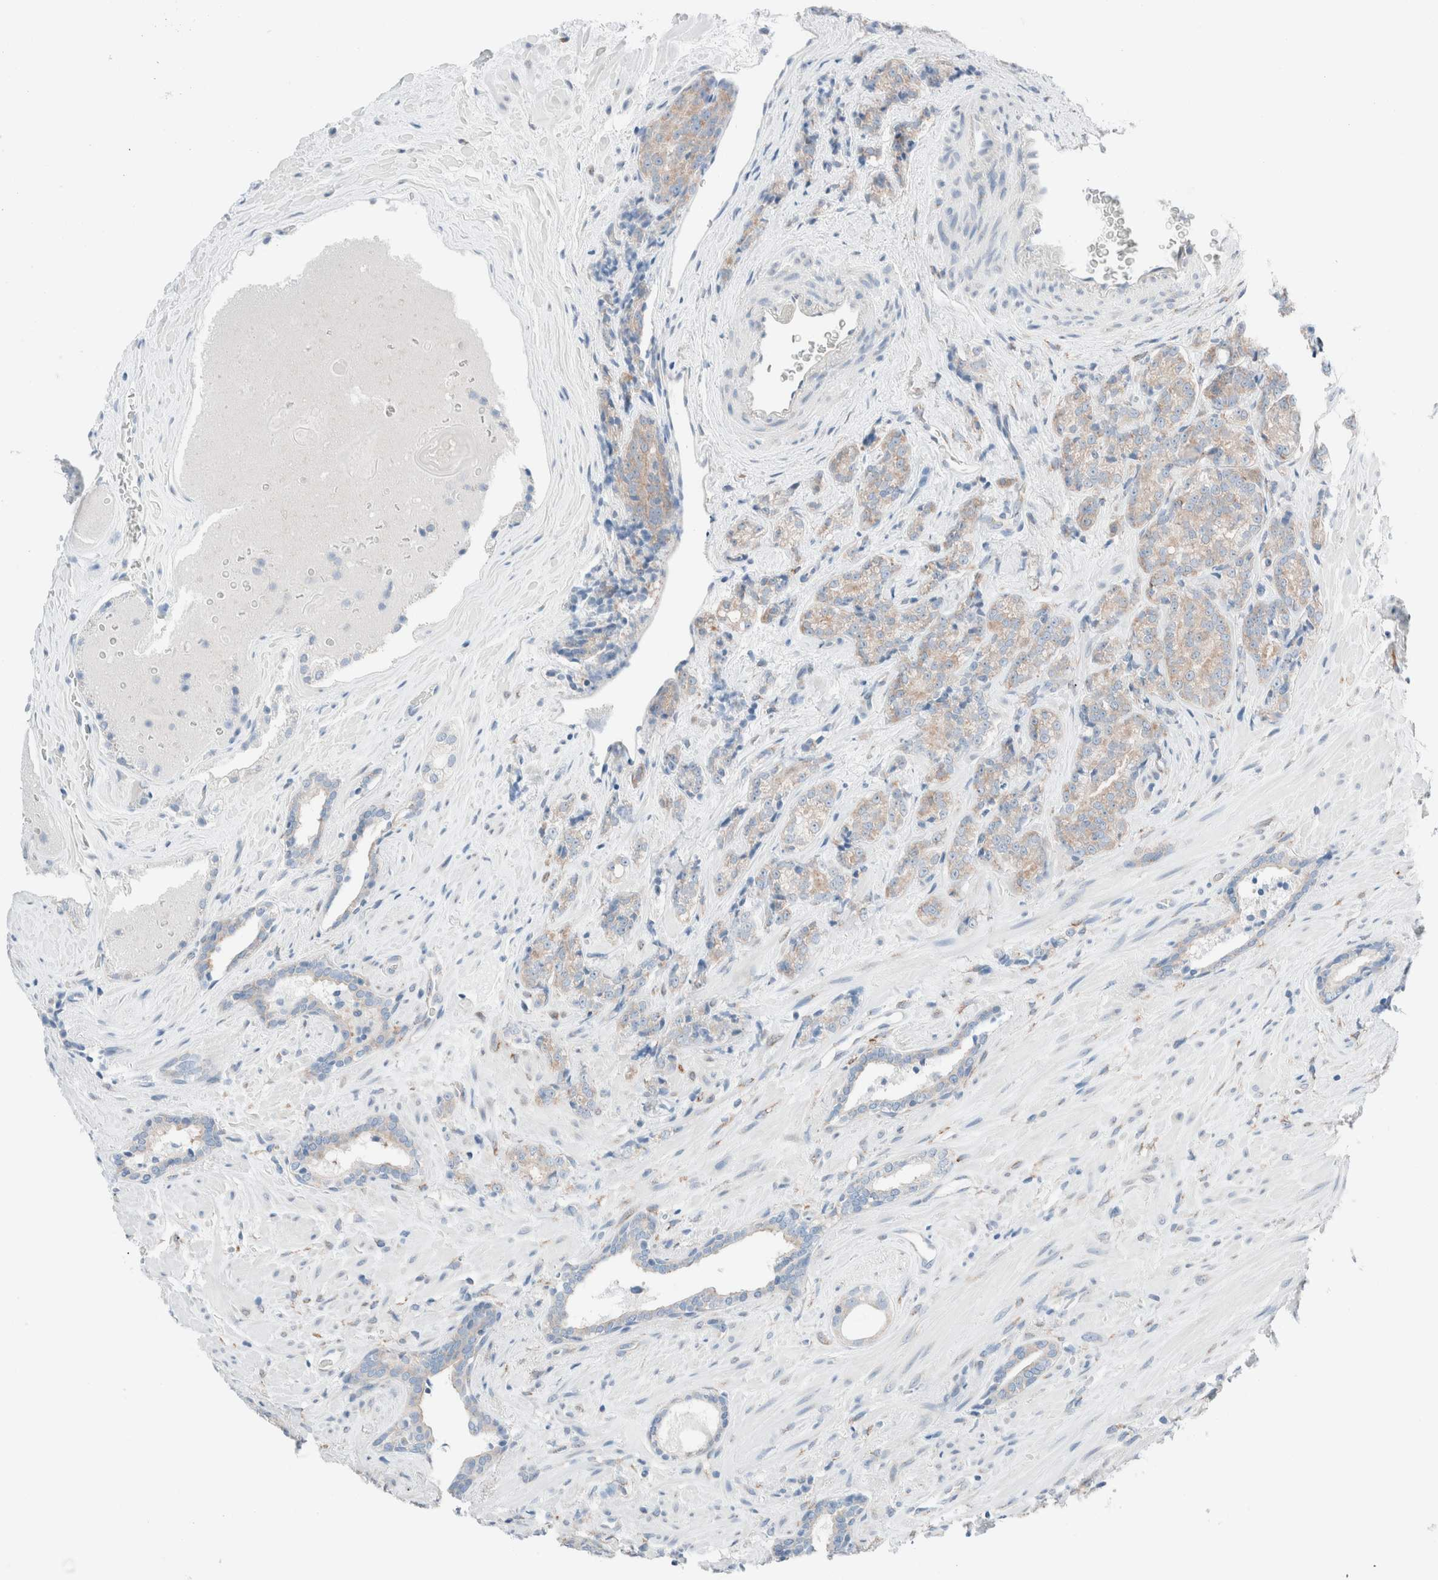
{"staining": {"intensity": "weak", "quantity": "25%-75%", "location": "cytoplasmic/membranous"}, "tissue": "prostate cancer", "cell_type": "Tumor cells", "image_type": "cancer", "snomed": [{"axis": "morphology", "description": "Adenocarcinoma, High grade"}, {"axis": "topography", "description": "Prostate"}], "caption": "The image demonstrates immunohistochemical staining of prostate cancer. There is weak cytoplasmic/membranous positivity is seen in about 25%-75% of tumor cells.", "gene": "CASC3", "patient": {"sex": "male", "age": 71}}